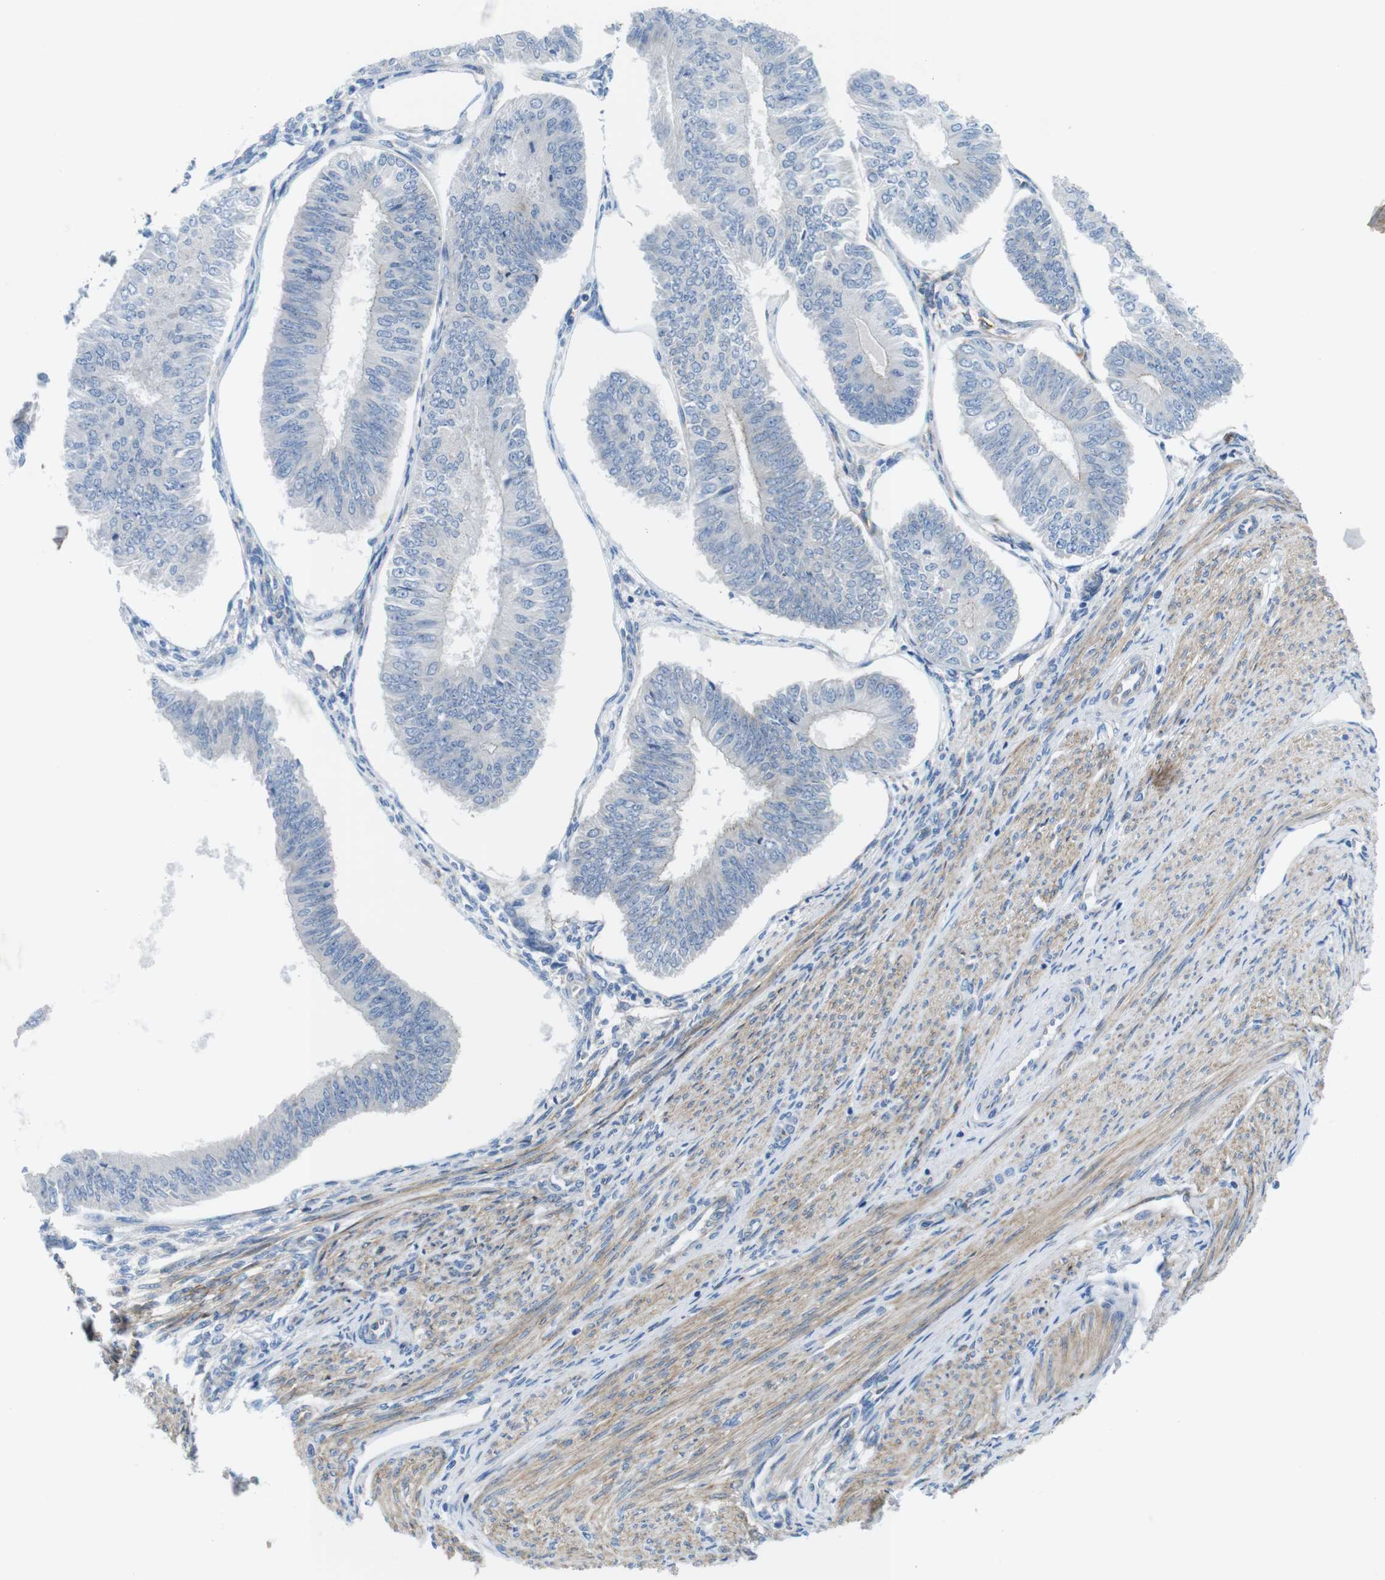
{"staining": {"intensity": "negative", "quantity": "none", "location": "none"}, "tissue": "endometrial cancer", "cell_type": "Tumor cells", "image_type": "cancer", "snomed": [{"axis": "morphology", "description": "Adenocarcinoma, NOS"}, {"axis": "topography", "description": "Endometrium"}], "caption": "Histopathology image shows no protein positivity in tumor cells of adenocarcinoma (endometrial) tissue.", "gene": "CDH8", "patient": {"sex": "female", "age": 58}}